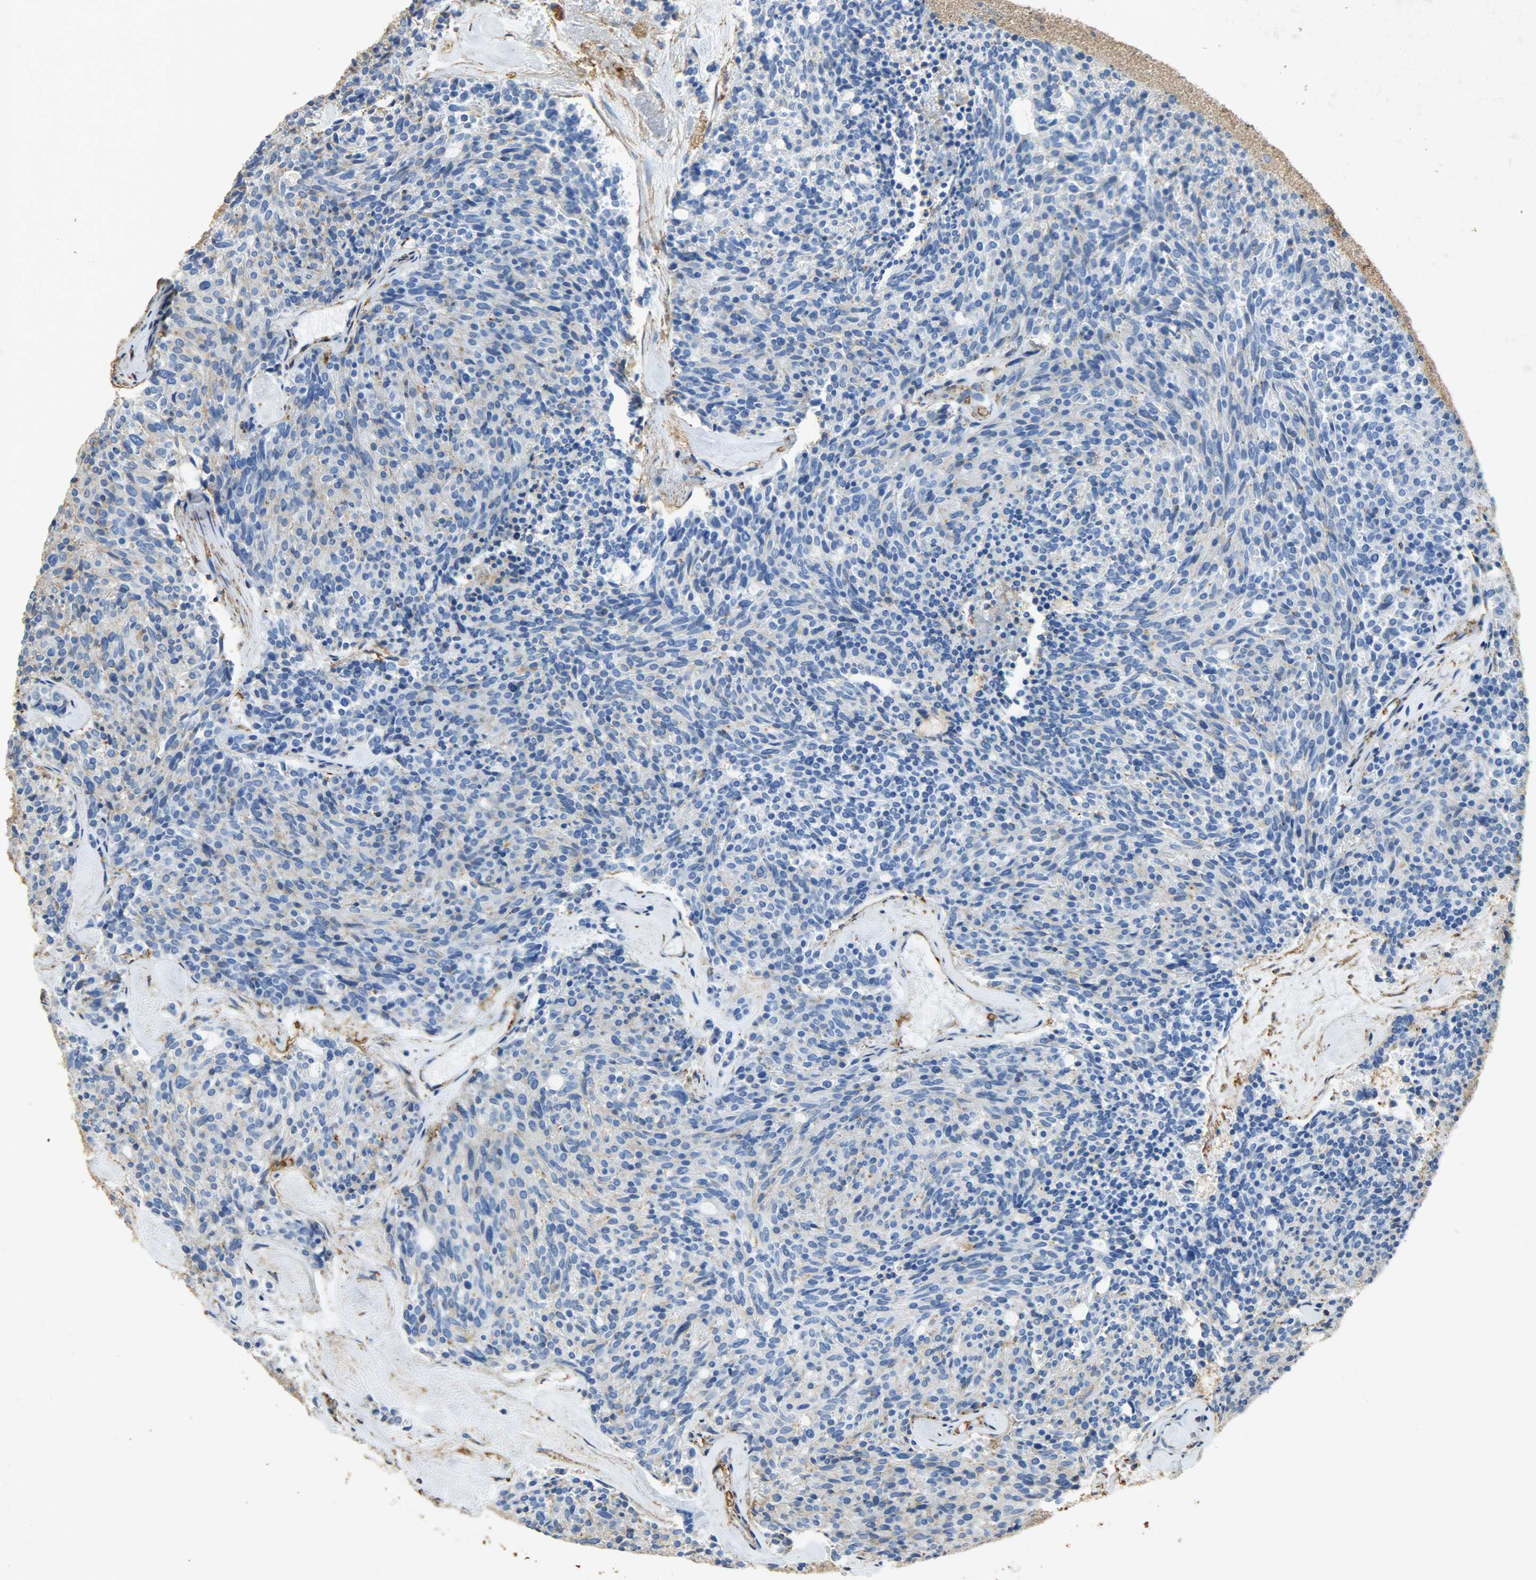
{"staining": {"intensity": "negative", "quantity": "none", "location": "none"}, "tissue": "carcinoid", "cell_type": "Tumor cells", "image_type": "cancer", "snomed": [{"axis": "morphology", "description": "Carcinoid, malignant, NOS"}, {"axis": "topography", "description": "Pancreas"}], "caption": "Tumor cells show no significant protein positivity in carcinoid (malignant).", "gene": "ANXA6", "patient": {"sex": "female", "age": 54}}